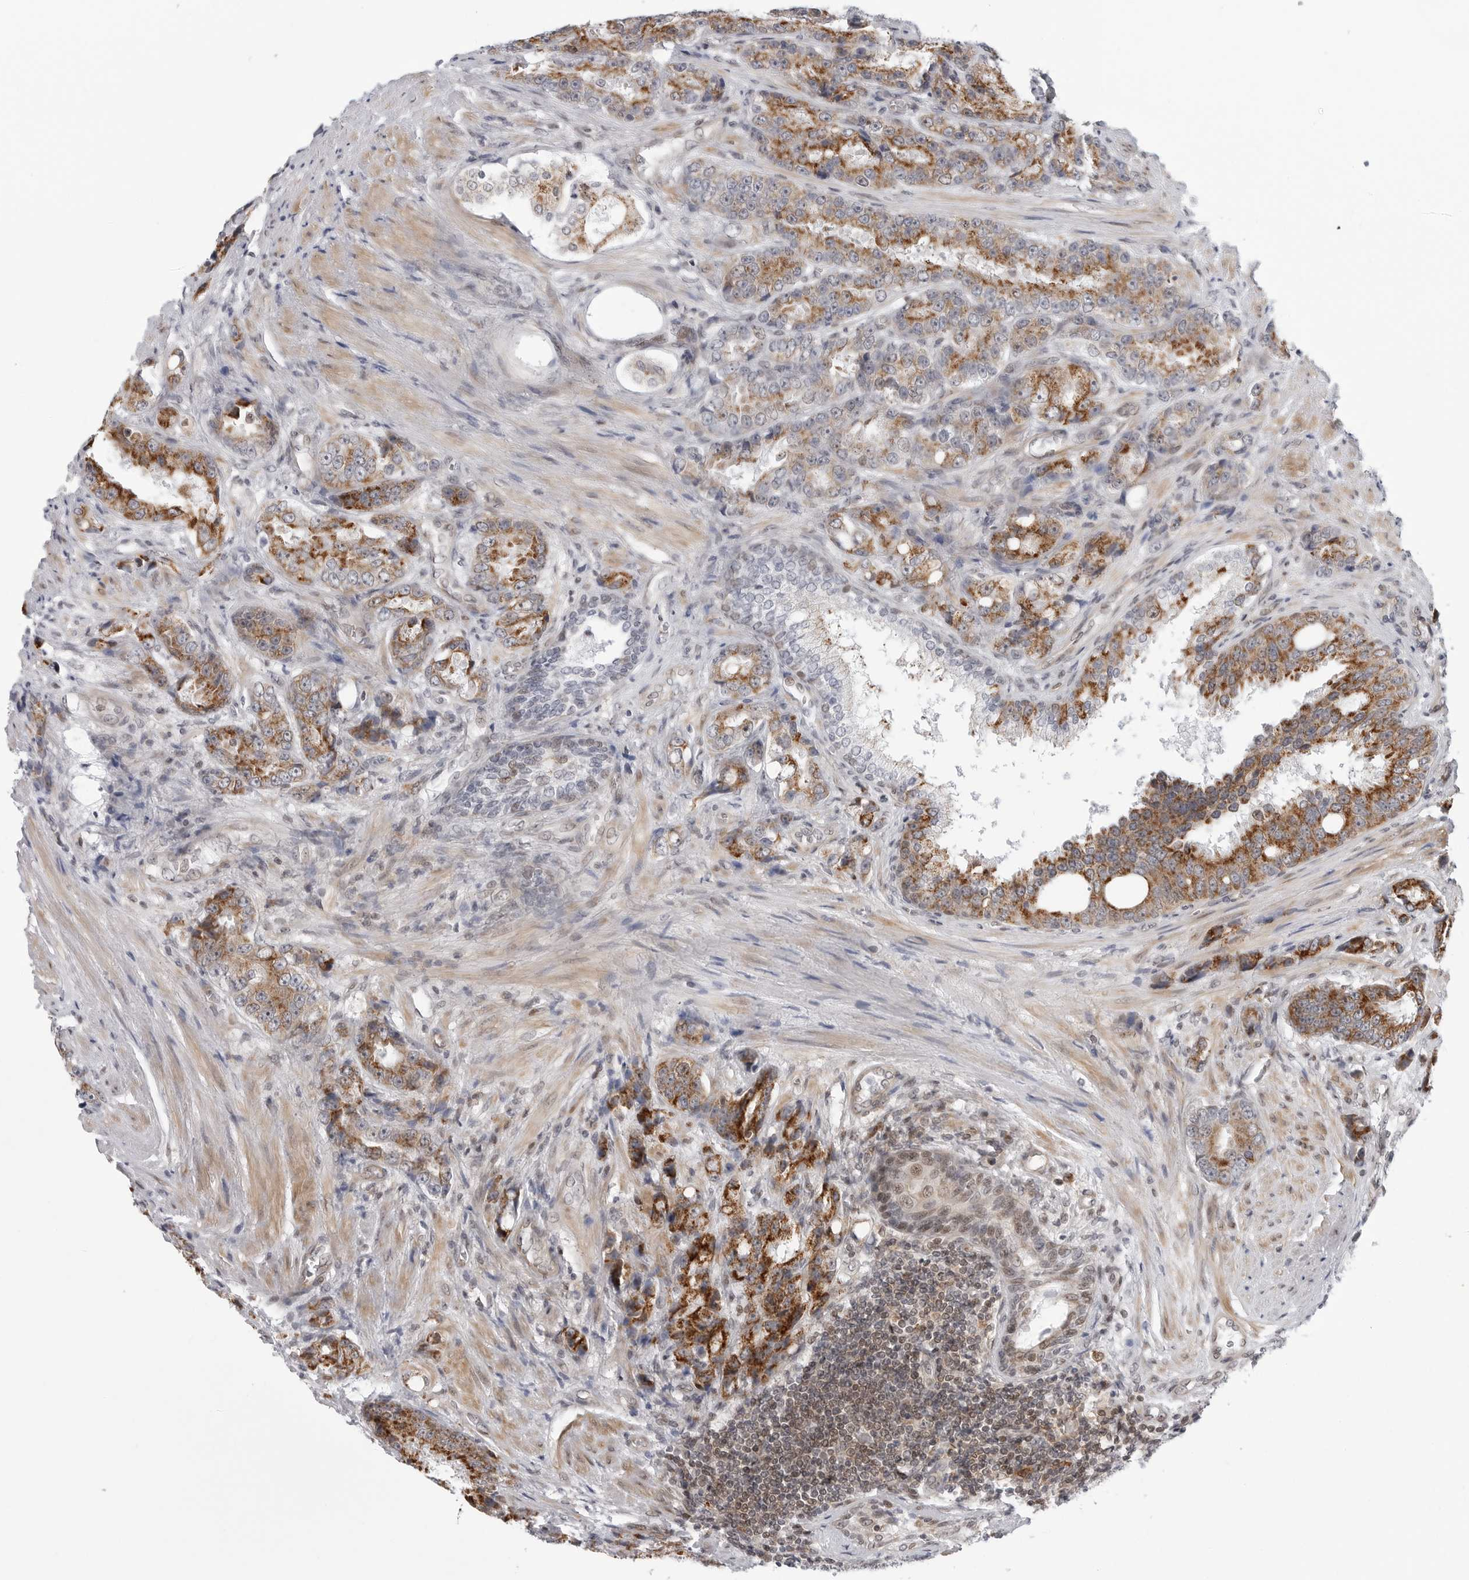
{"staining": {"intensity": "strong", "quantity": ">75%", "location": "cytoplasmic/membranous"}, "tissue": "prostate cancer", "cell_type": "Tumor cells", "image_type": "cancer", "snomed": [{"axis": "morphology", "description": "Adenocarcinoma, High grade"}, {"axis": "topography", "description": "Prostate"}], "caption": "Immunohistochemistry photomicrograph of prostate cancer stained for a protein (brown), which shows high levels of strong cytoplasmic/membranous expression in about >75% of tumor cells.", "gene": "FAM135B", "patient": {"sex": "male", "age": 60}}